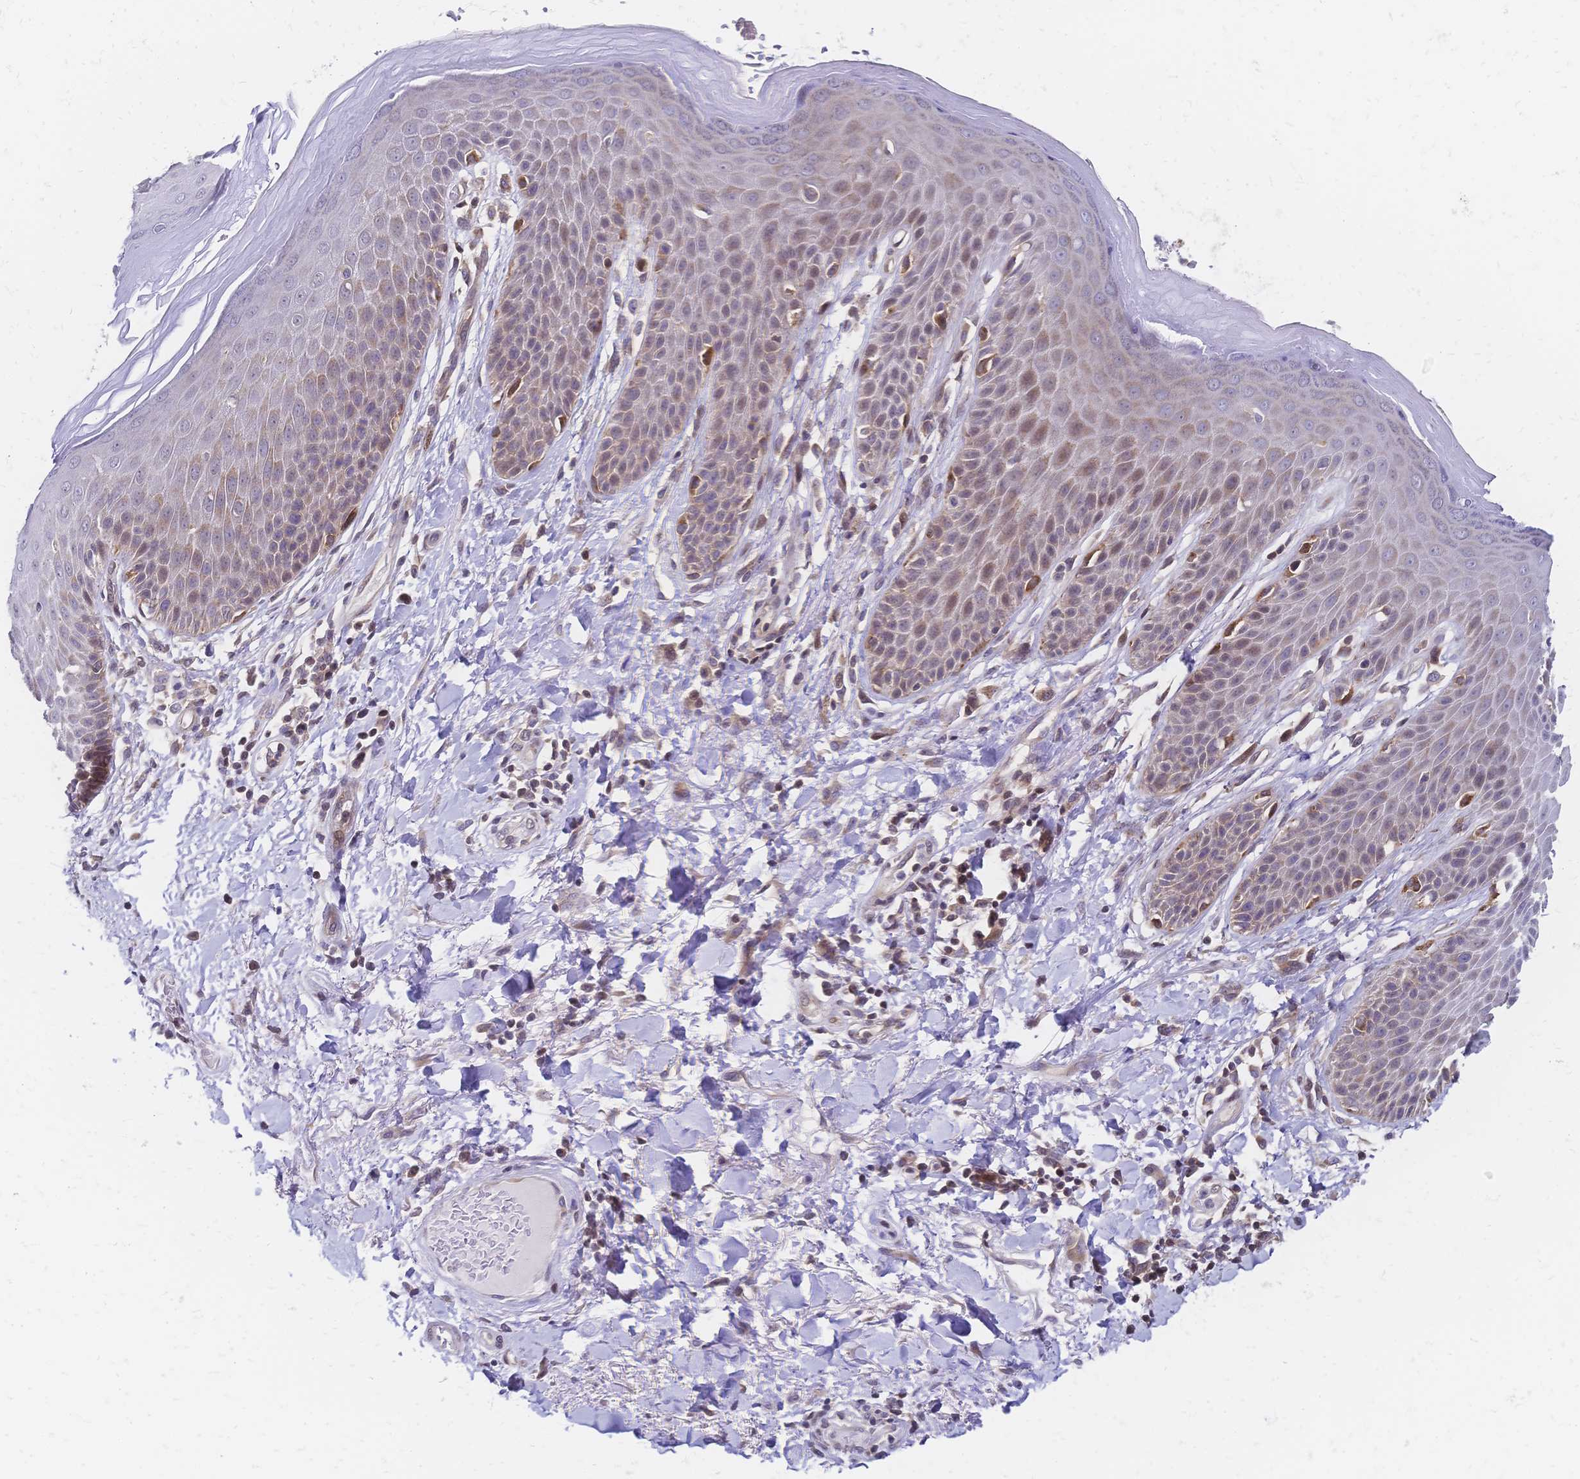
{"staining": {"intensity": "negative", "quantity": "none", "location": "none"}, "tissue": "skin", "cell_type": "Epidermal cells", "image_type": "normal", "snomed": [{"axis": "morphology", "description": "Normal tissue, NOS"}, {"axis": "topography", "description": "Anal"}, {"axis": "topography", "description": "Peripheral nerve tissue"}], "caption": "An IHC histopathology image of unremarkable skin is shown. There is no staining in epidermal cells of skin. (DAB (3,3'-diaminobenzidine) immunohistochemistry (IHC) with hematoxylin counter stain).", "gene": "CBX7", "patient": {"sex": "male", "age": 51}}